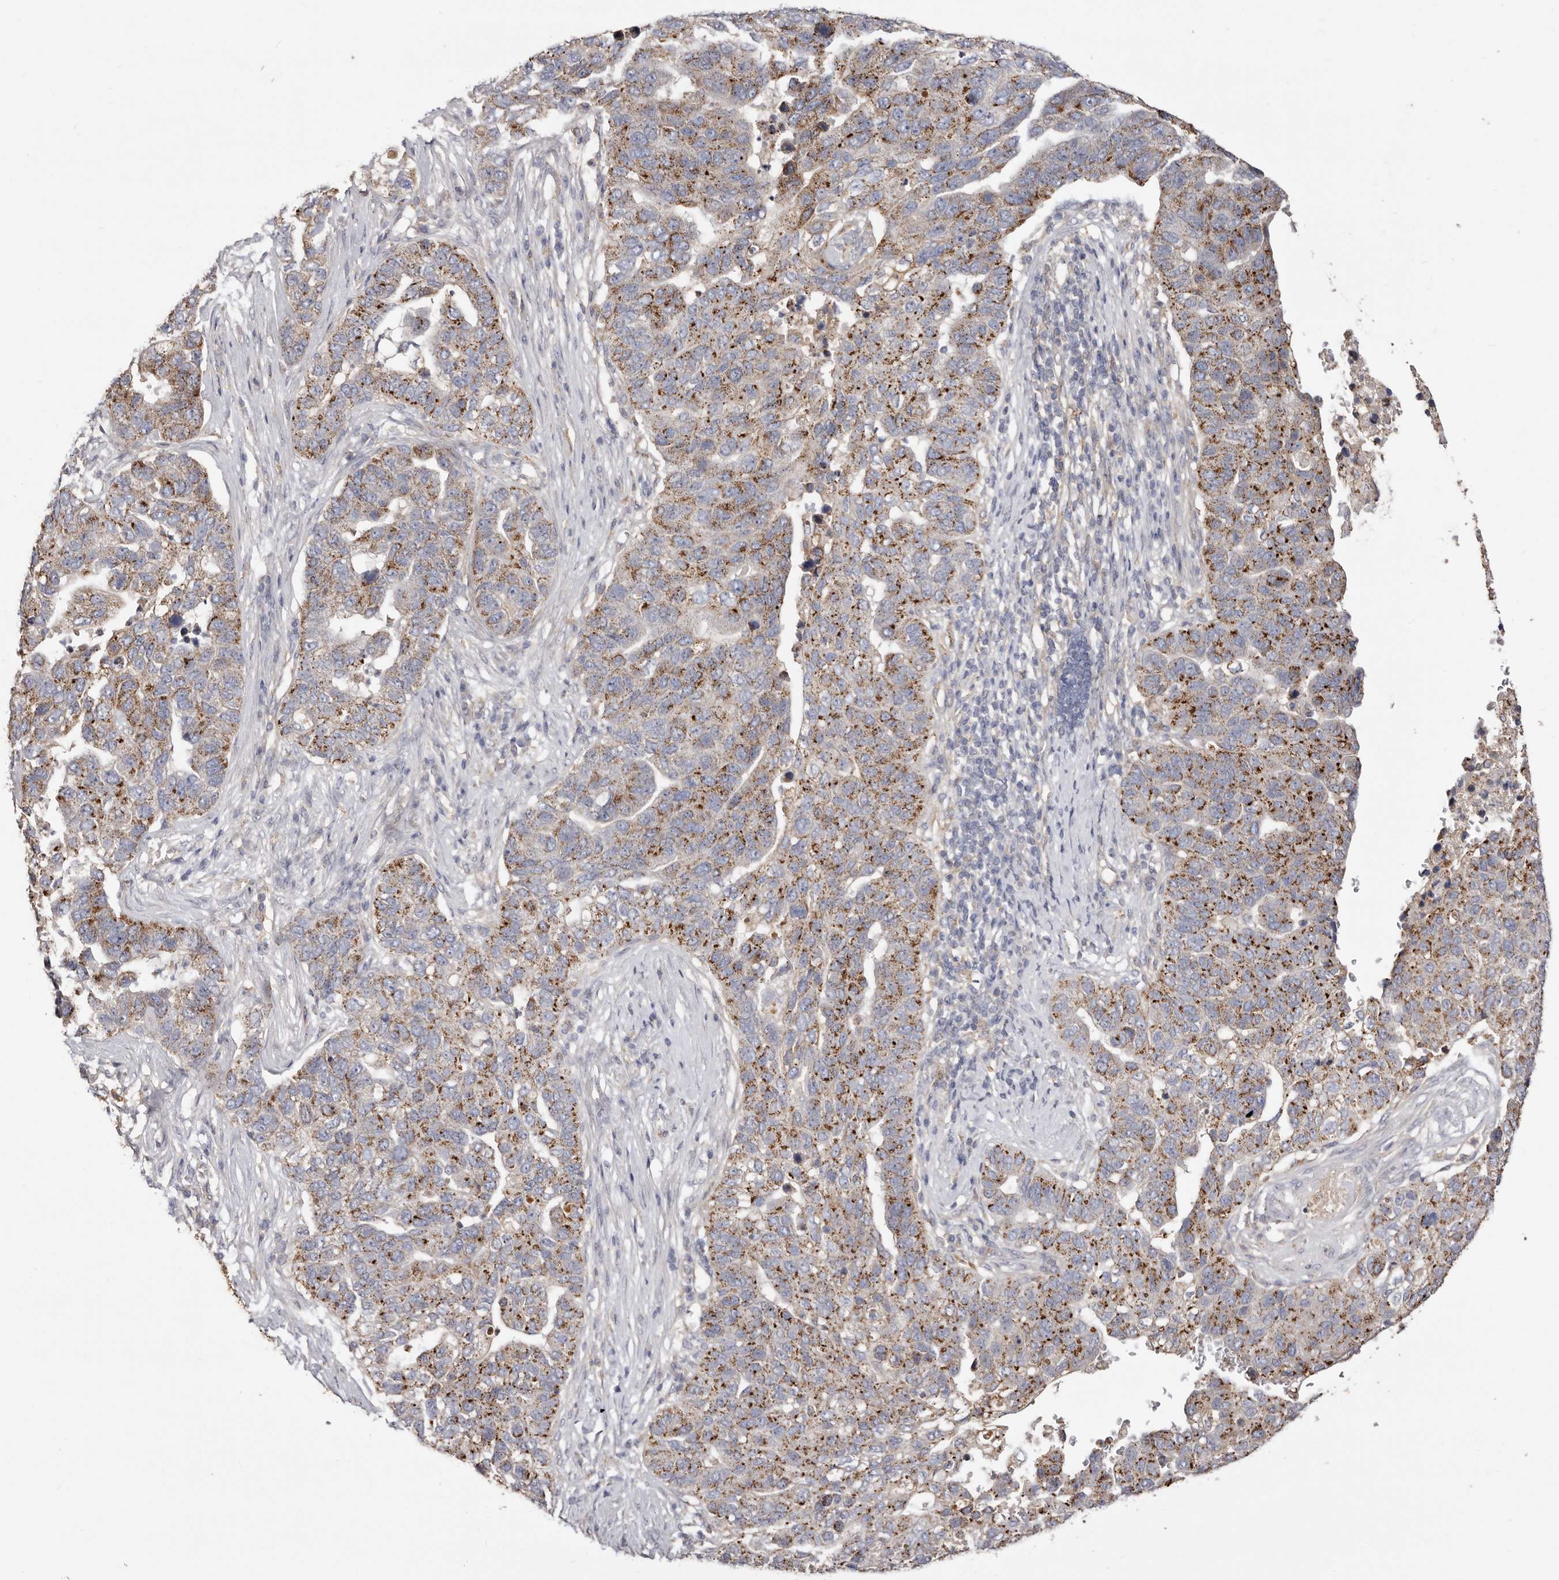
{"staining": {"intensity": "moderate", "quantity": ">75%", "location": "cytoplasmic/membranous"}, "tissue": "pancreatic cancer", "cell_type": "Tumor cells", "image_type": "cancer", "snomed": [{"axis": "morphology", "description": "Adenocarcinoma, NOS"}, {"axis": "topography", "description": "Pancreas"}], "caption": "The photomicrograph exhibits a brown stain indicating the presence of a protein in the cytoplasmic/membranous of tumor cells in pancreatic adenocarcinoma.", "gene": "LRRC25", "patient": {"sex": "female", "age": 61}}